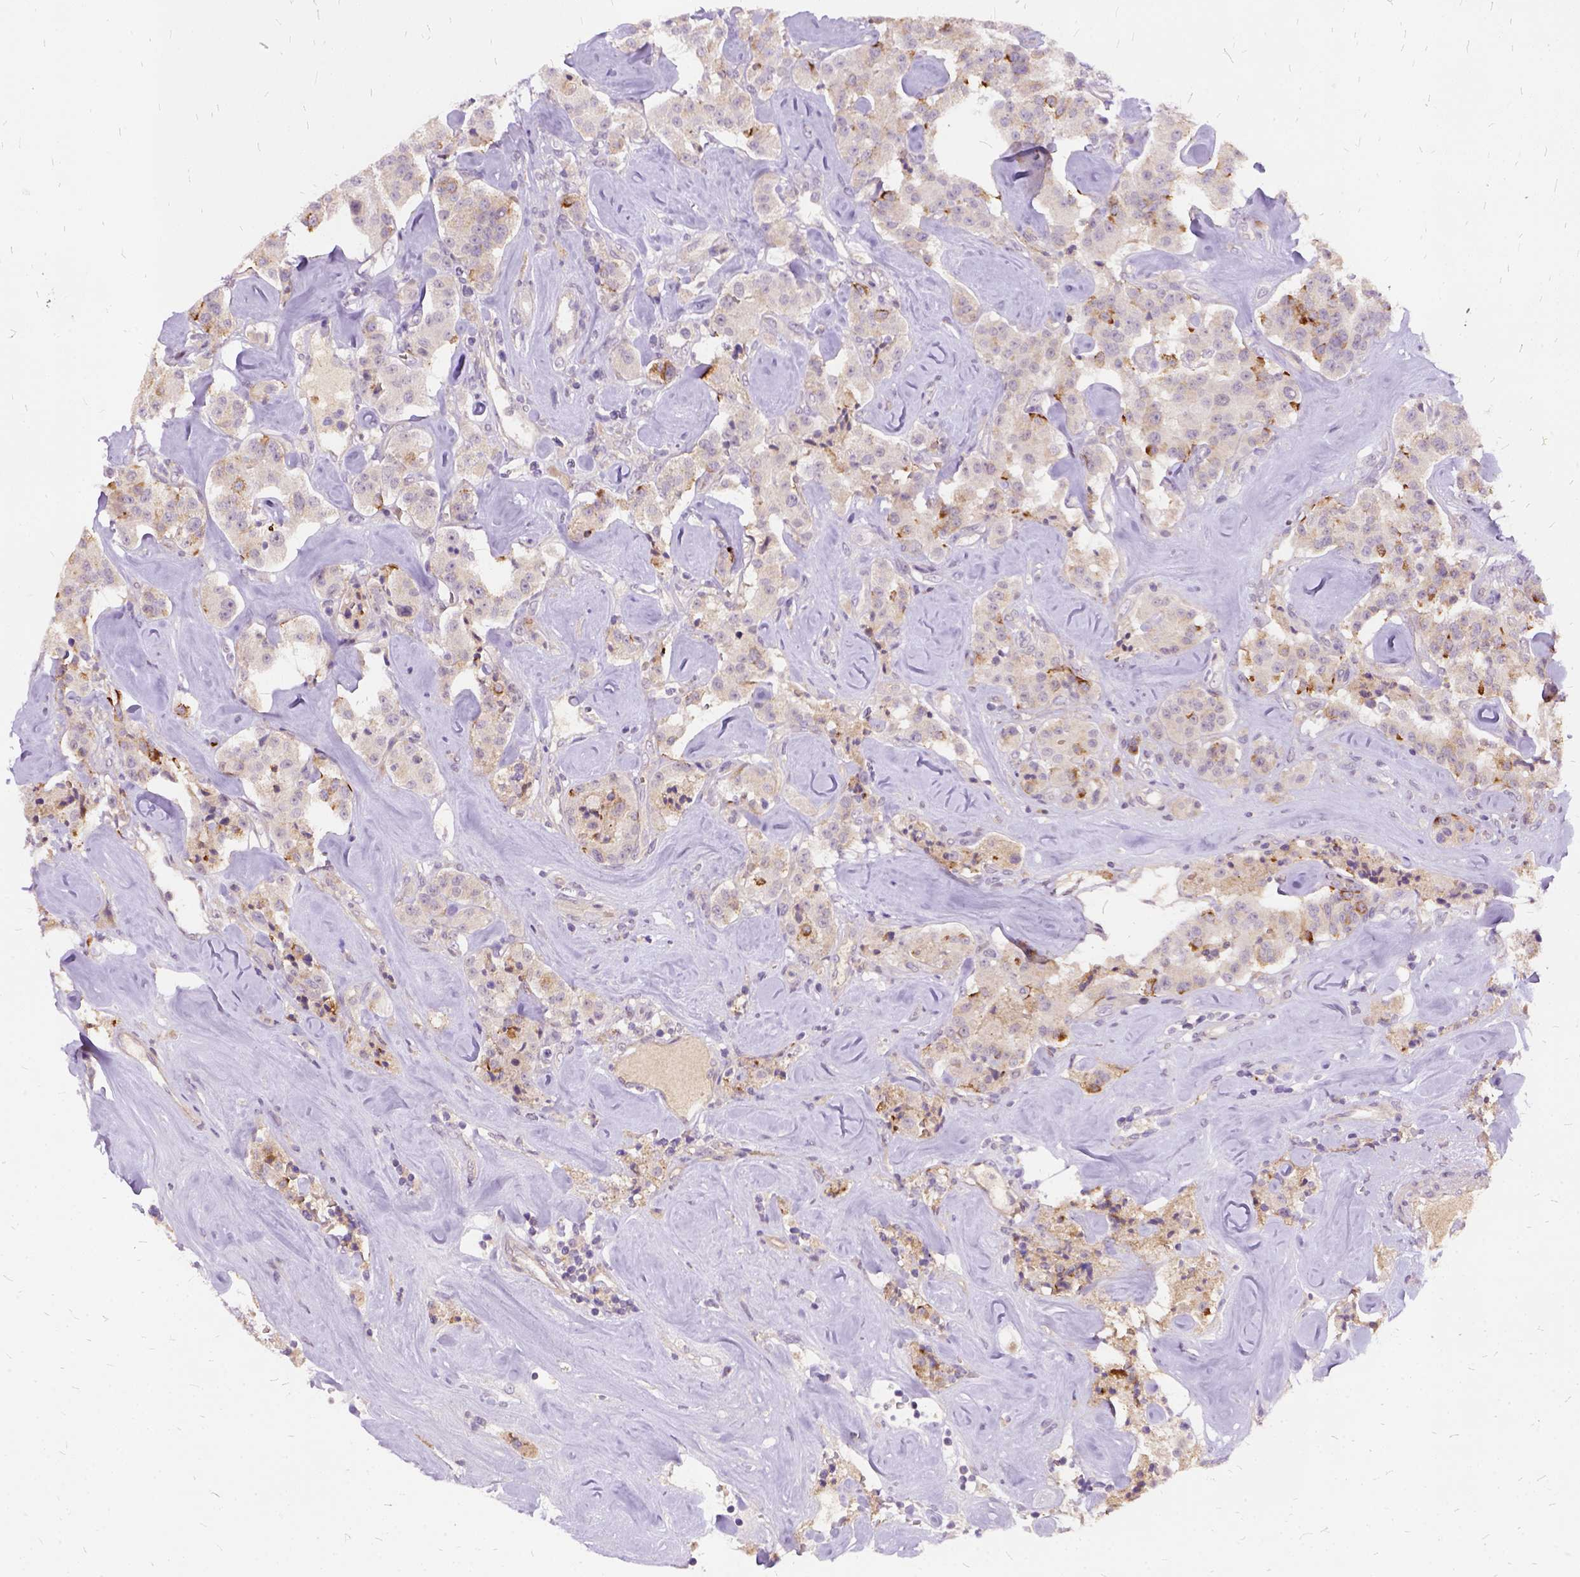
{"staining": {"intensity": "moderate", "quantity": "<25%", "location": "cytoplasmic/membranous"}, "tissue": "carcinoid", "cell_type": "Tumor cells", "image_type": "cancer", "snomed": [{"axis": "morphology", "description": "Carcinoid, malignant, NOS"}, {"axis": "topography", "description": "Pancreas"}], "caption": "This image demonstrates carcinoid stained with immunohistochemistry to label a protein in brown. The cytoplasmic/membranous of tumor cells show moderate positivity for the protein. Nuclei are counter-stained blue.", "gene": "ILRUN", "patient": {"sex": "male", "age": 41}}